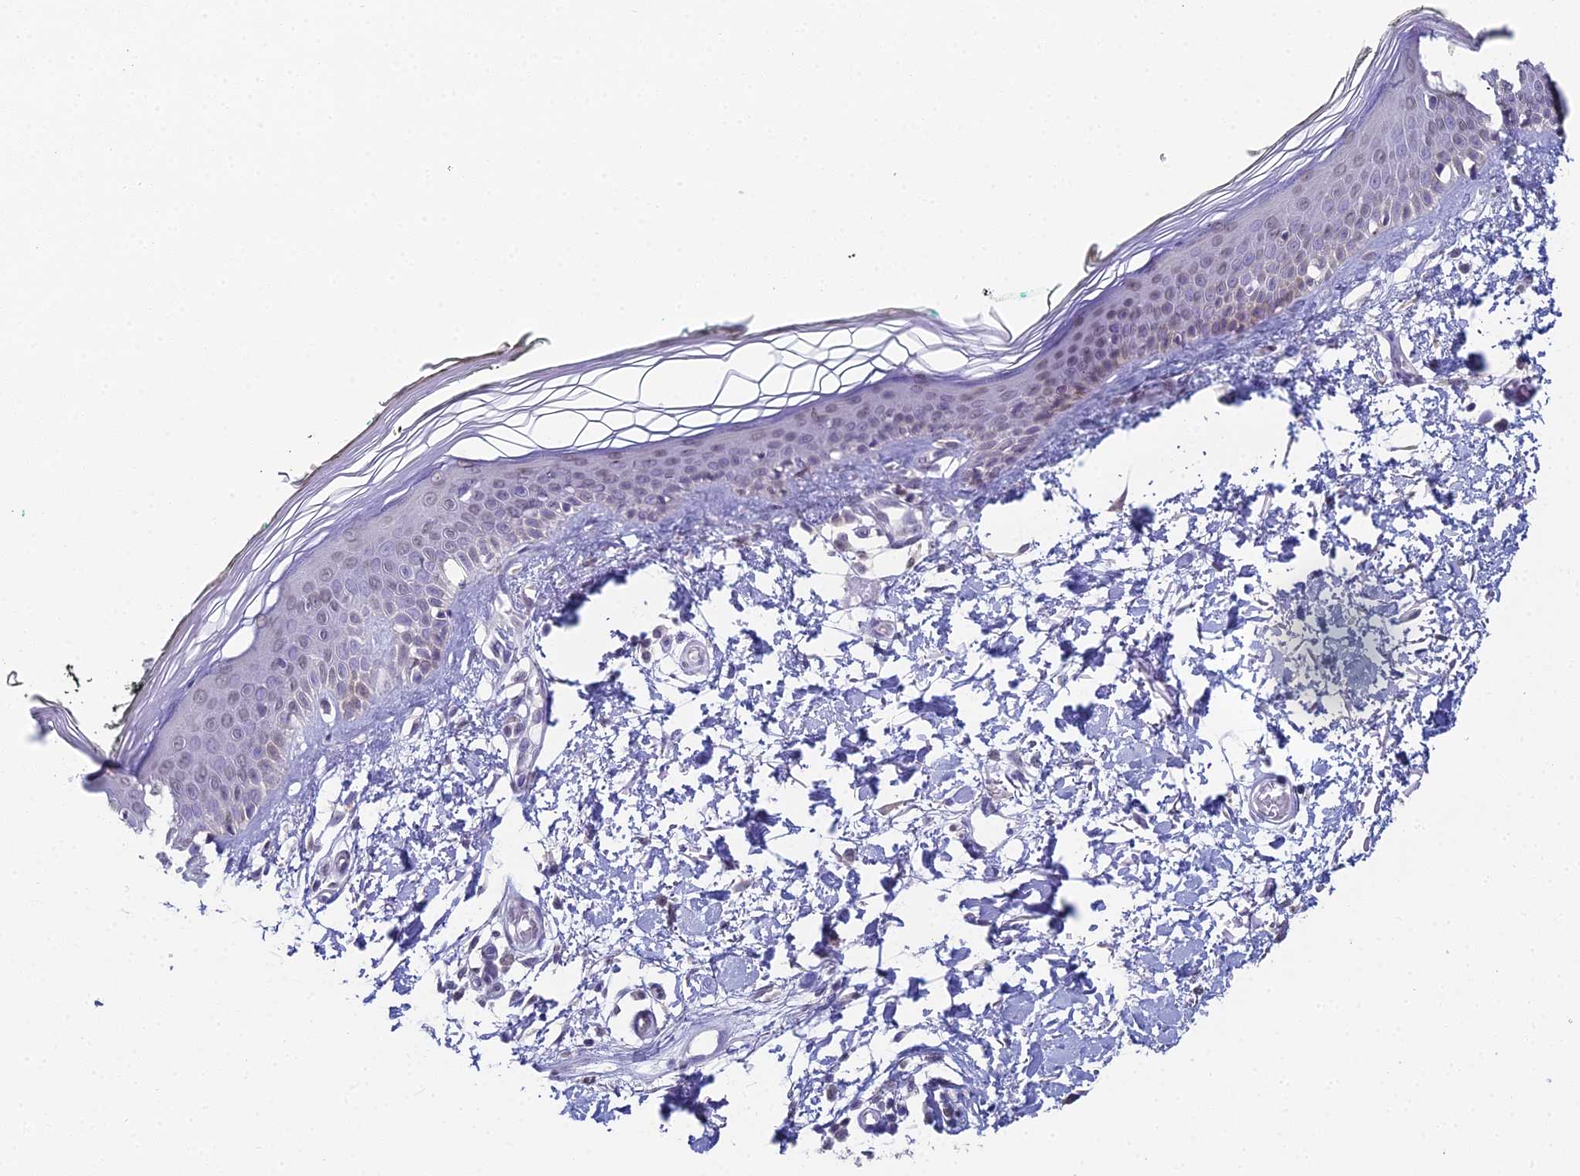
{"staining": {"intensity": "negative", "quantity": "none", "location": "none"}, "tissue": "skin", "cell_type": "Fibroblasts", "image_type": "normal", "snomed": [{"axis": "morphology", "description": "Normal tissue, NOS"}, {"axis": "topography", "description": "Skin"}], "caption": "Immunohistochemistry histopathology image of benign human skin stained for a protein (brown), which exhibits no expression in fibroblasts. (Stains: DAB (3,3'-diaminobenzidine) immunohistochemistry (IHC) with hematoxylin counter stain, Microscopy: brightfield microscopy at high magnification).", "gene": "PRR22", "patient": {"sex": "male", "age": 62}}